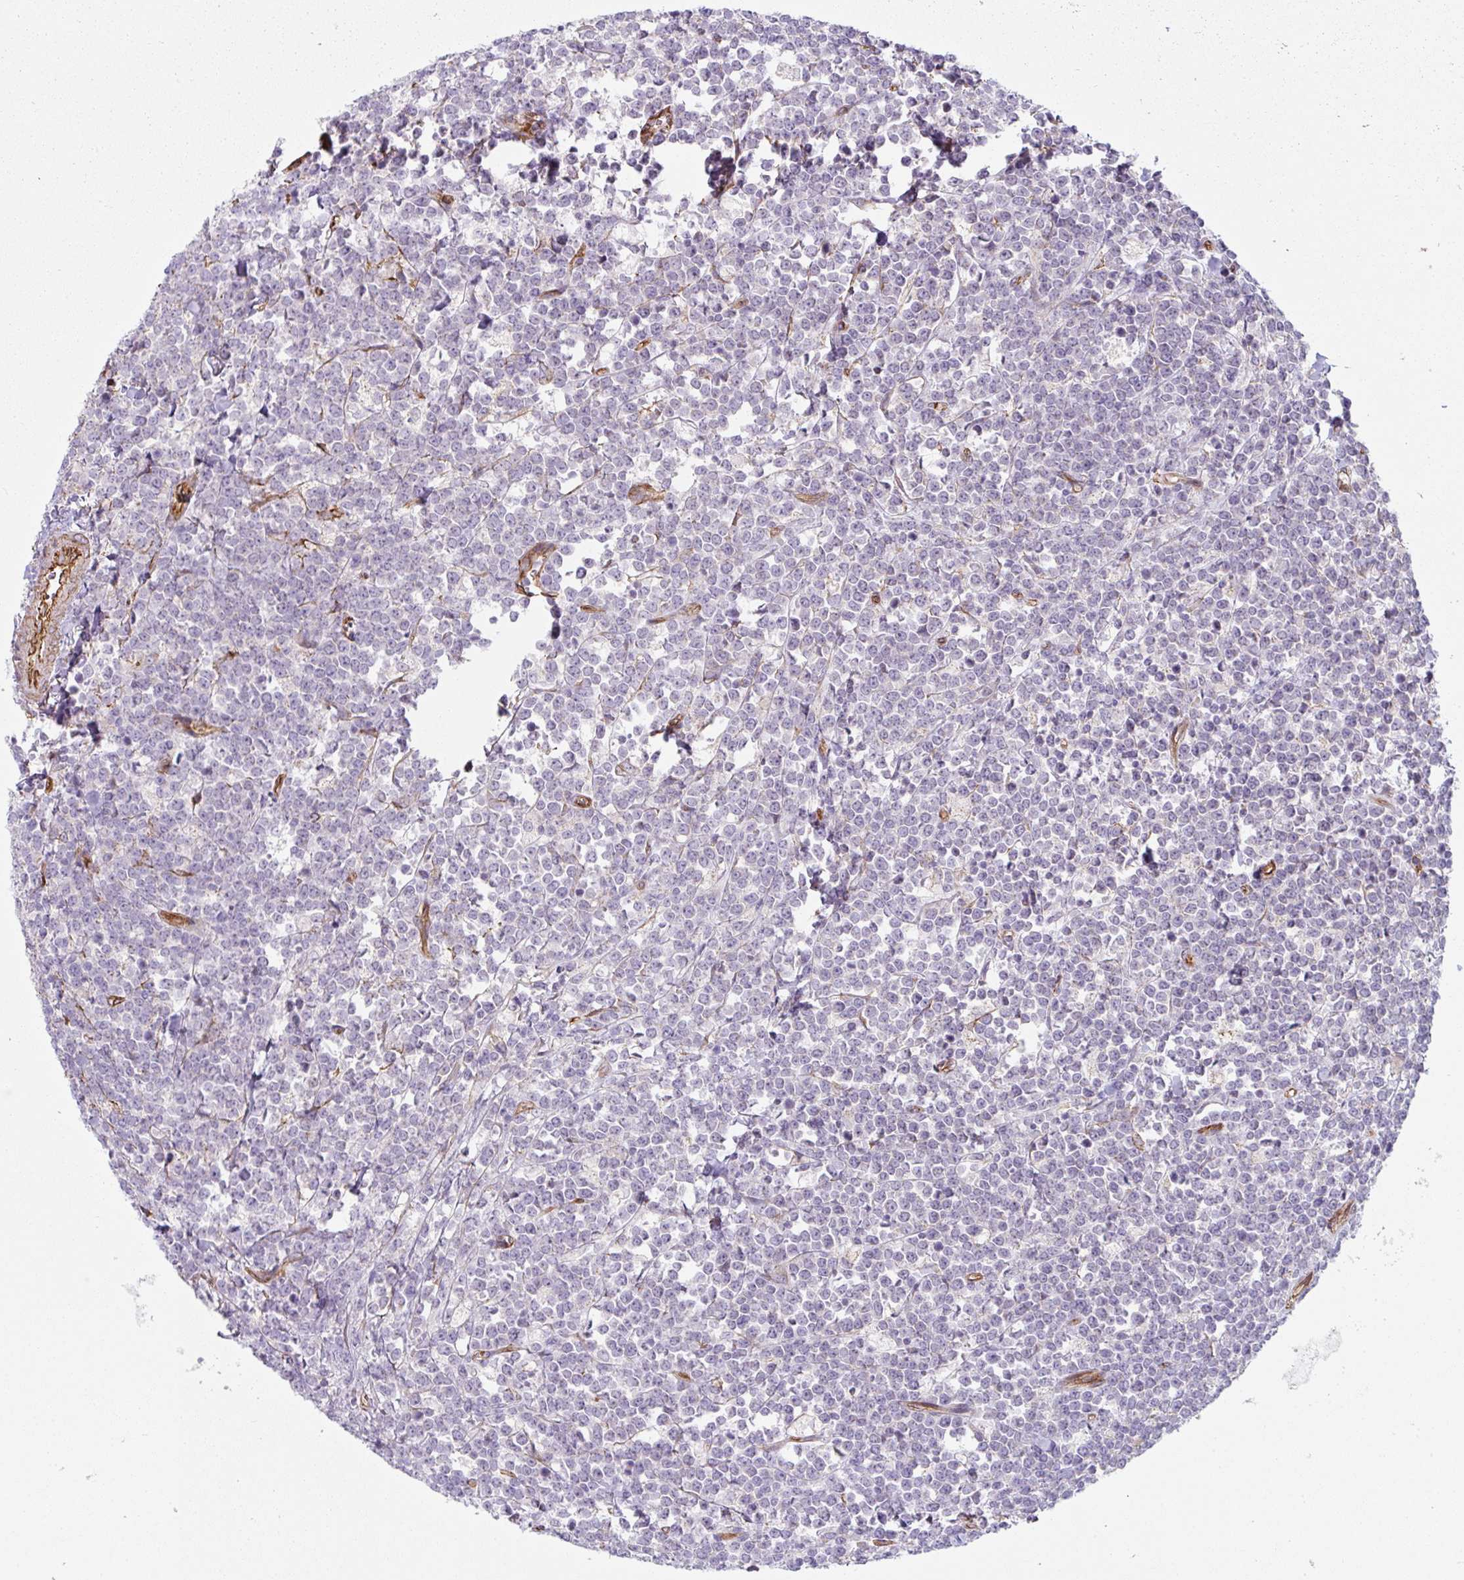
{"staining": {"intensity": "negative", "quantity": "none", "location": "none"}, "tissue": "lymphoma", "cell_type": "Tumor cells", "image_type": "cancer", "snomed": [{"axis": "morphology", "description": "Malignant lymphoma, non-Hodgkin's type, High grade"}, {"axis": "topography", "description": "Small intestine"}, {"axis": "topography", "description": "Colon"}], "caption": "Tumor cells are negative for protein expression in human lymphoma.", "gene": "ANKUB1", "patient": {"sex": "male", "age": 8}}